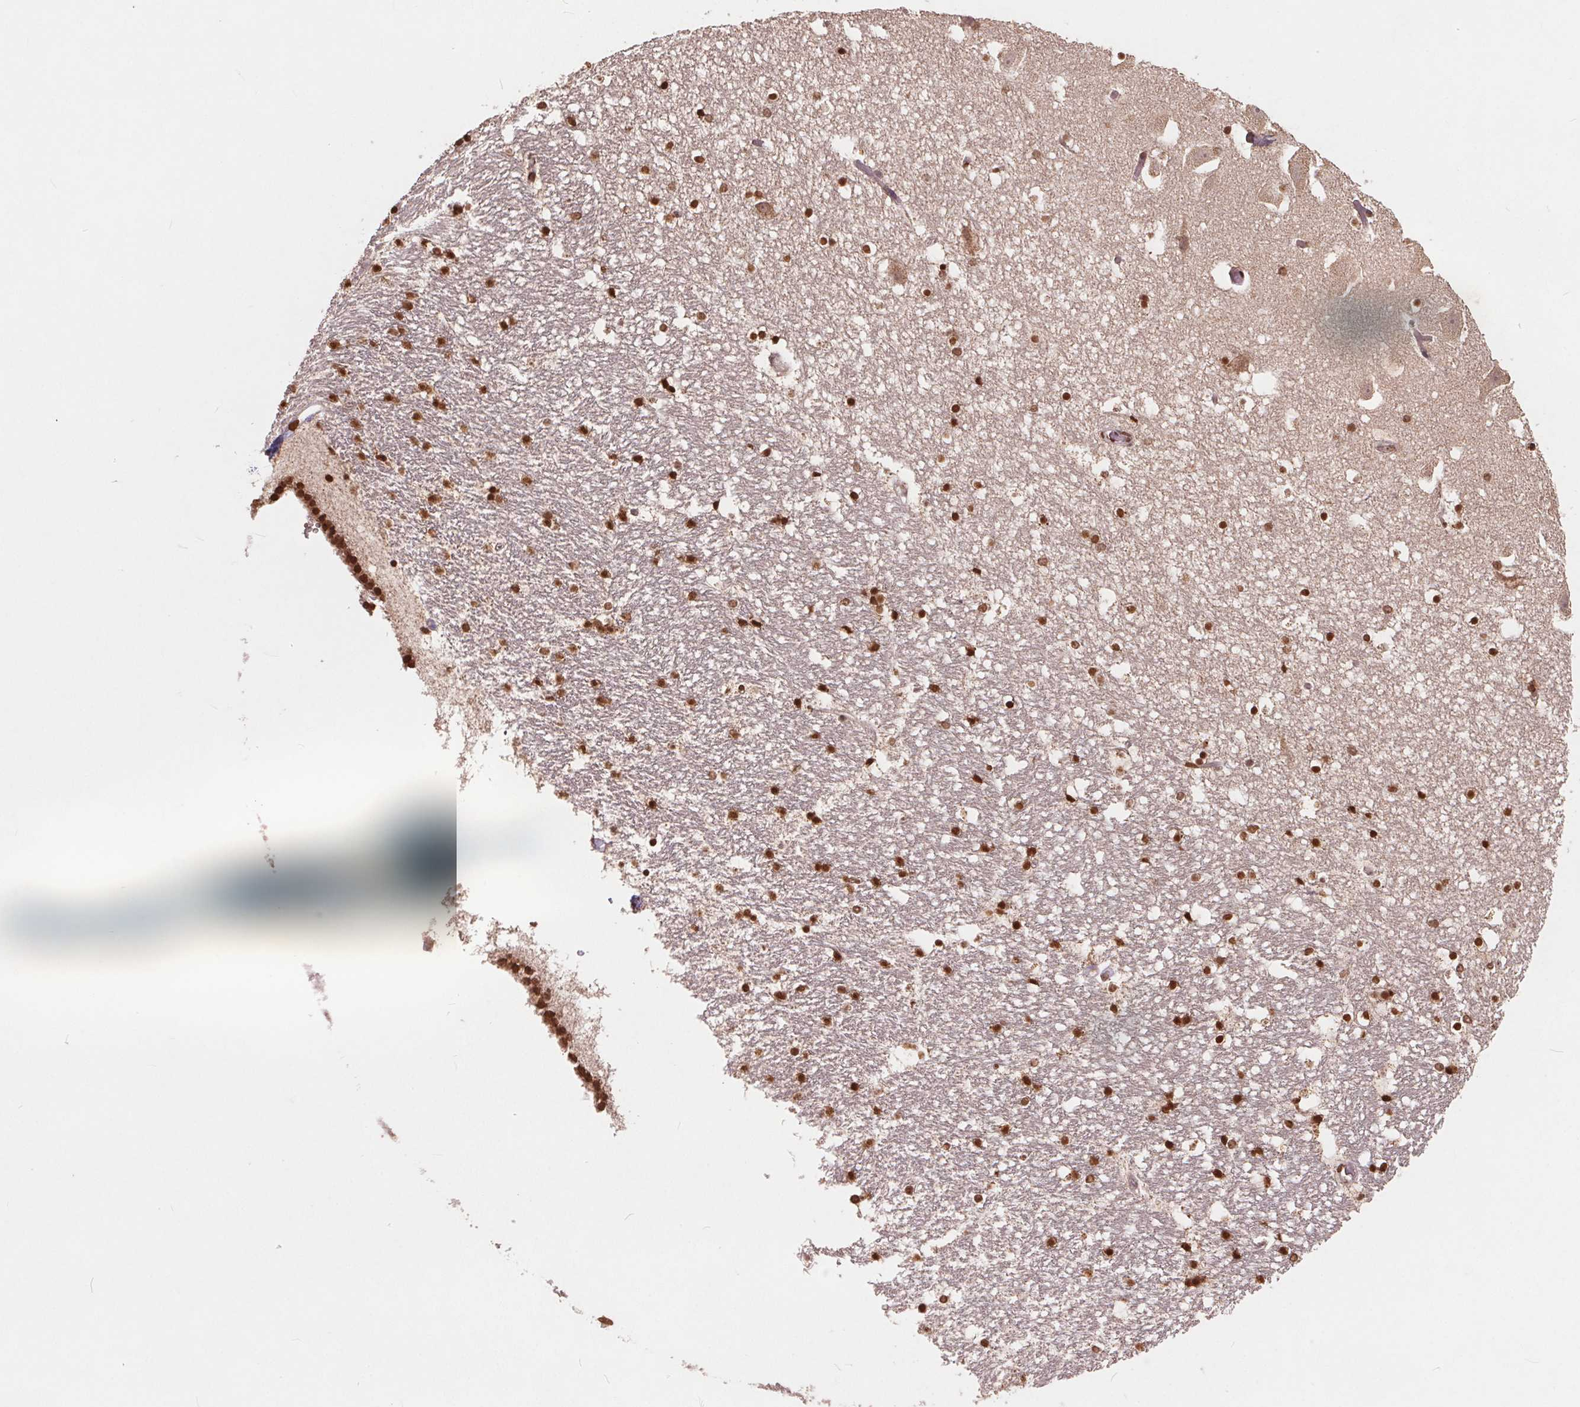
{"staining": {"intensity": "strong", "quantity": "25%-75%", "location": "nuclear"}, "tissue": "hippocampus", "cell_type": "Glial cells", "image_type": "normal", "snomed": [{"axis": "morphology", "description": "Normal tissue, NOS"}, {"axis": "topography", "description": "Hippocampus"}], "caption": "Immunohistochemistry (DAB (3,3'-diaminobenzidine)) staining of normal hippocampus demonstrates strong nuclear protein positivity in about 25%-75% of glial cells. (Brightfield microscopy of DAB IHC at high magnification).", "gene": "HIF1AN", "patient": {"sex": "male", "age": 26}}